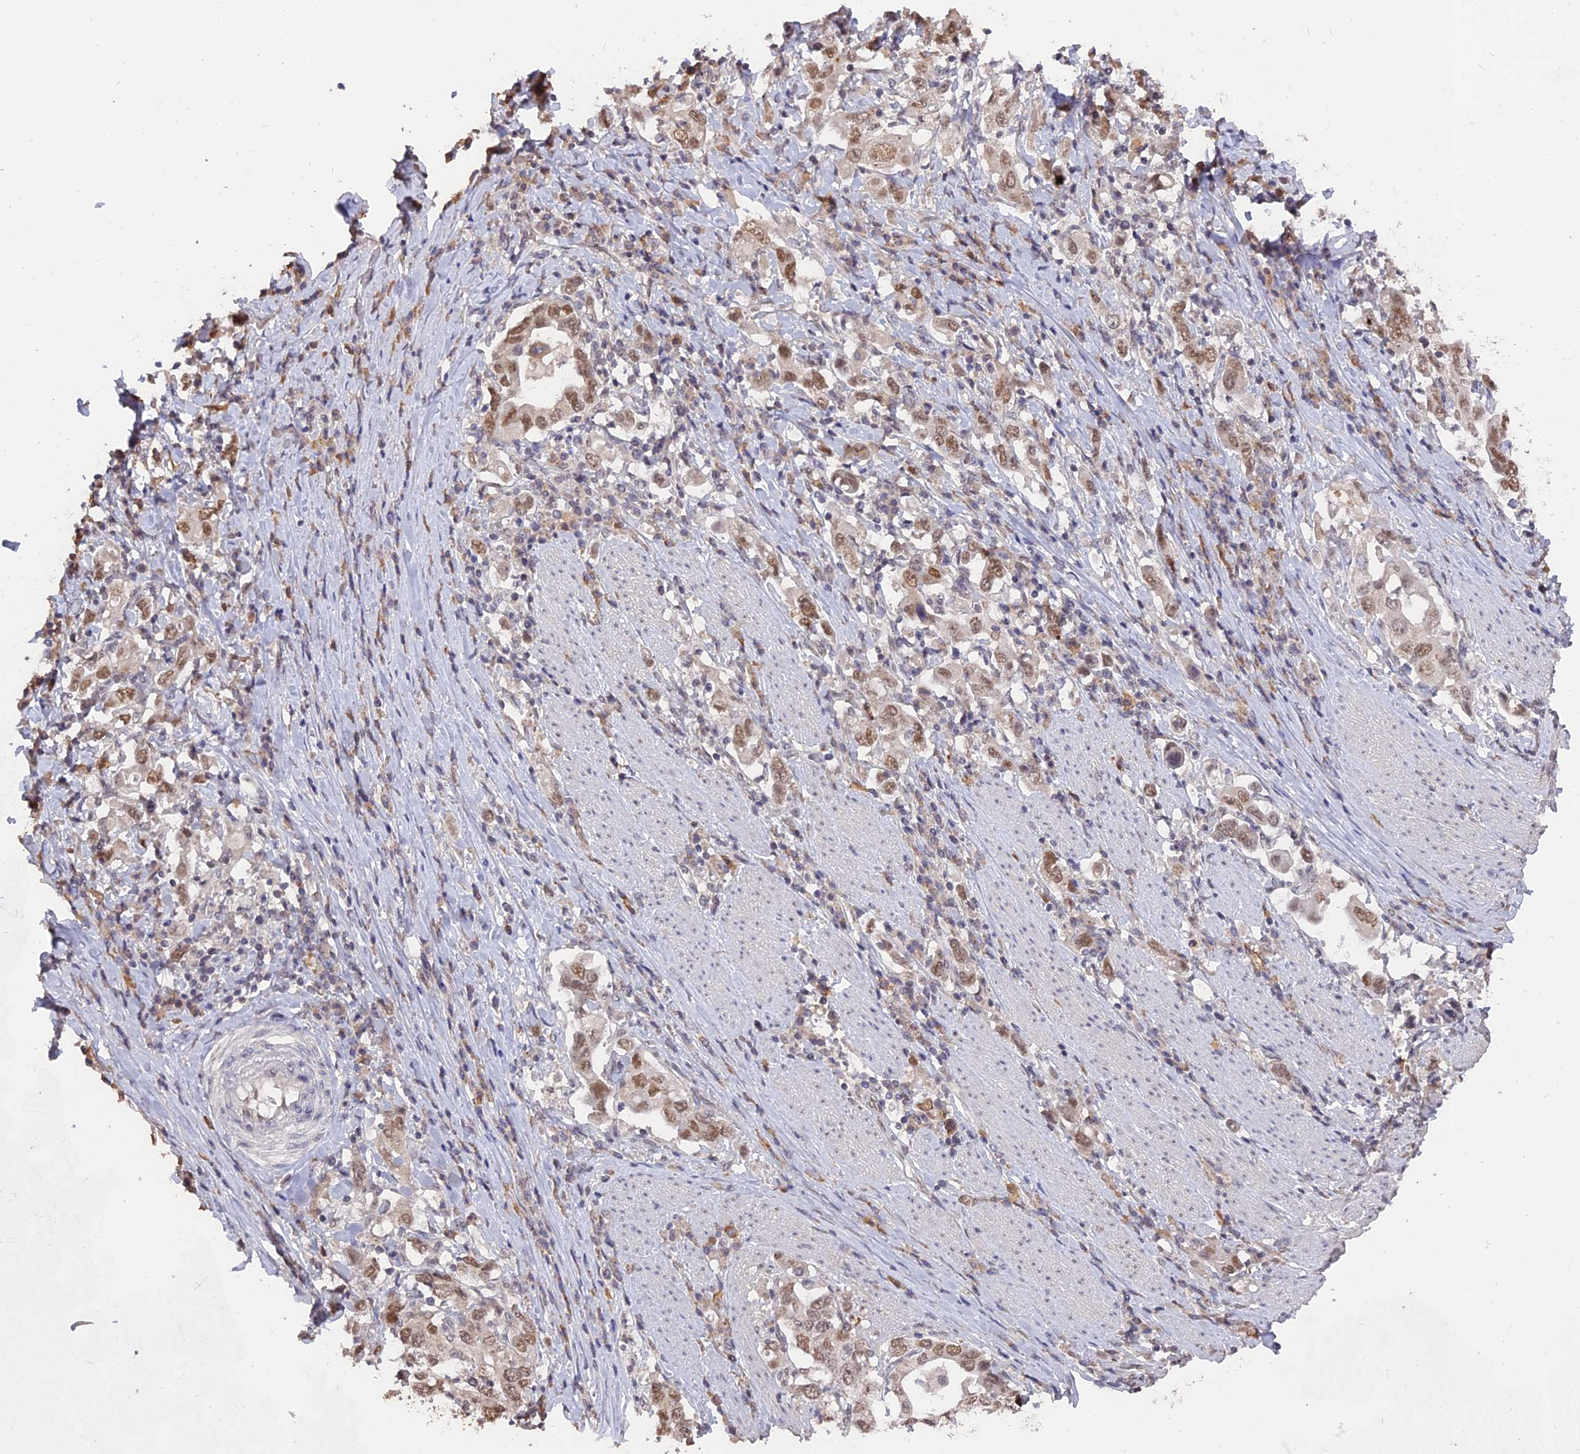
{"staining": {"intensity": "moderate", "quantity": ">75%", "location": "nuclear"}, "tissue": "stomach cancer", "cell_type": "Tumor cells", "image_type": "cancer", "snomed": [{"axis": "morphology", "description": "Adenocarcinoma, NOS"}, {"axis": "topography", "description": "Stomach, upper"}, {"axis": "topography", "description": "Stomach"}], "caption": "Immunohistochemical staining of stomach cancer displays medium levels of moderate nuclear expression in approximately >75% of tumor cells. The protein is shown in brown color, while the nuclei are stained blue.", "gene": "NR1H3", "patient": {"sex": "male", "age": 62}}